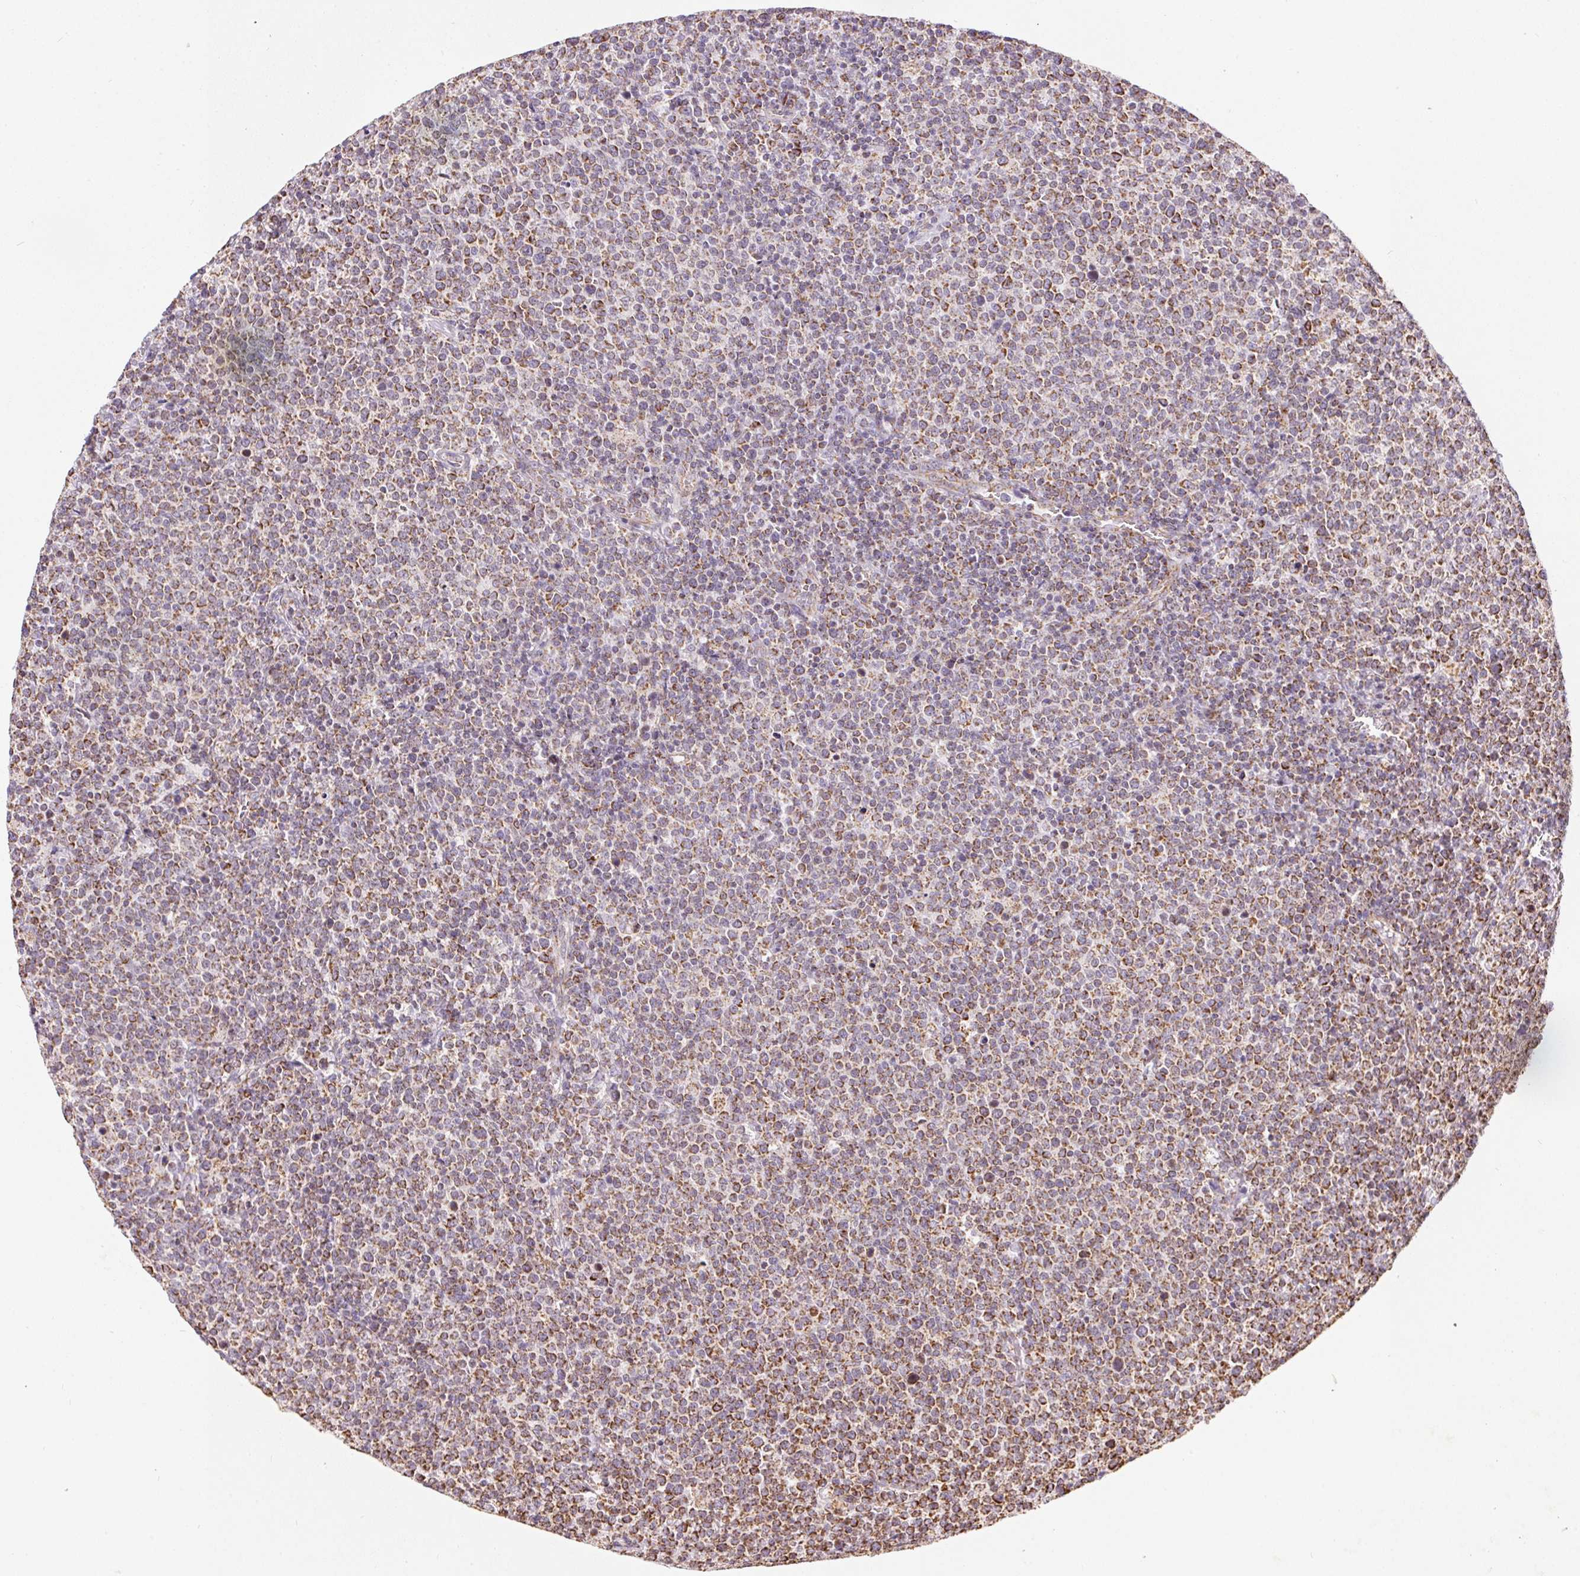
{"staining": {"intensity": "moderate", "quantity": ">75%", "location": "cytoplasmic/membranous"}, "tissue": "lymphoma", "cell_type": "Tumor cells", "image_type": "cancer", "snomed": [{"axis": "morphology", "description": "Malignant lymphoma, non-Hodgkin's type, High grade"}, {"axis": "topography", "description": "Lymph node"}], "caption": "Lymphoma stained with DAB IHC demonstrates medium levels of moderate cytoplasmic/membranous staining in approximately >75% of tumor cells.", "gene": "MAPK11", "patient": {"sex": "male", "age": 61}}